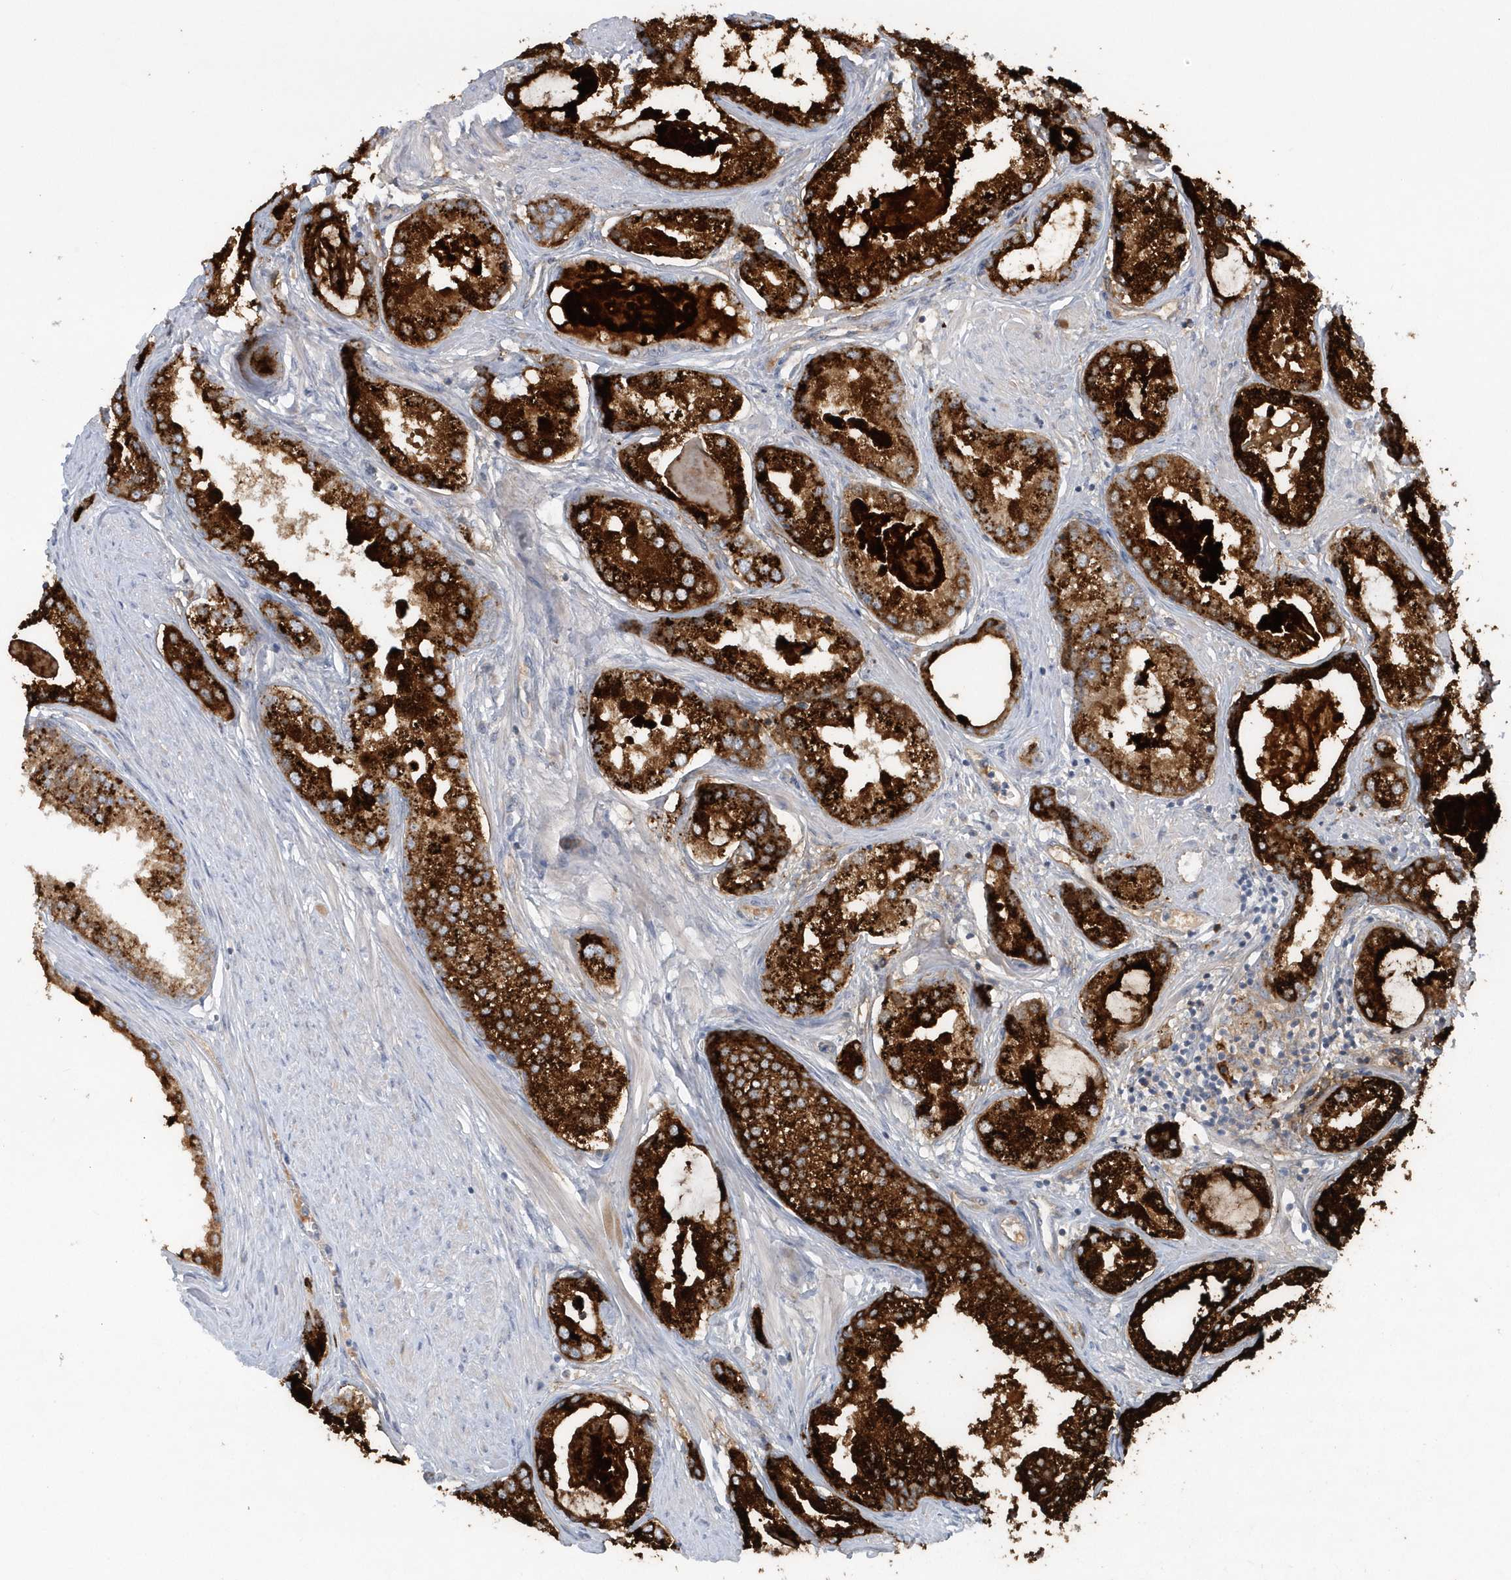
{"staining": {"intensity": "strong", "quantity": ">75%", "location": "cytoplasmic/membranous"}, "tissue": "prostate cancer", "cell_type": "Tumor cells", "image_type": "cancer", "snomed": [{"axis": "morphology", "description": "Adenocarcinoma, Low grade"}, {"axis": "topography", "description": "Prostate"}], "caption": "Tumor cells display strong cytoplasmic/membranous positivity in about >75% of cells in low-grade adenocarcinoma (prostate). (Brightfield microscopy of DAB IHC at high magnification).", "gene": "RAI14", "patient": {"sex": "male", "age": 62}}